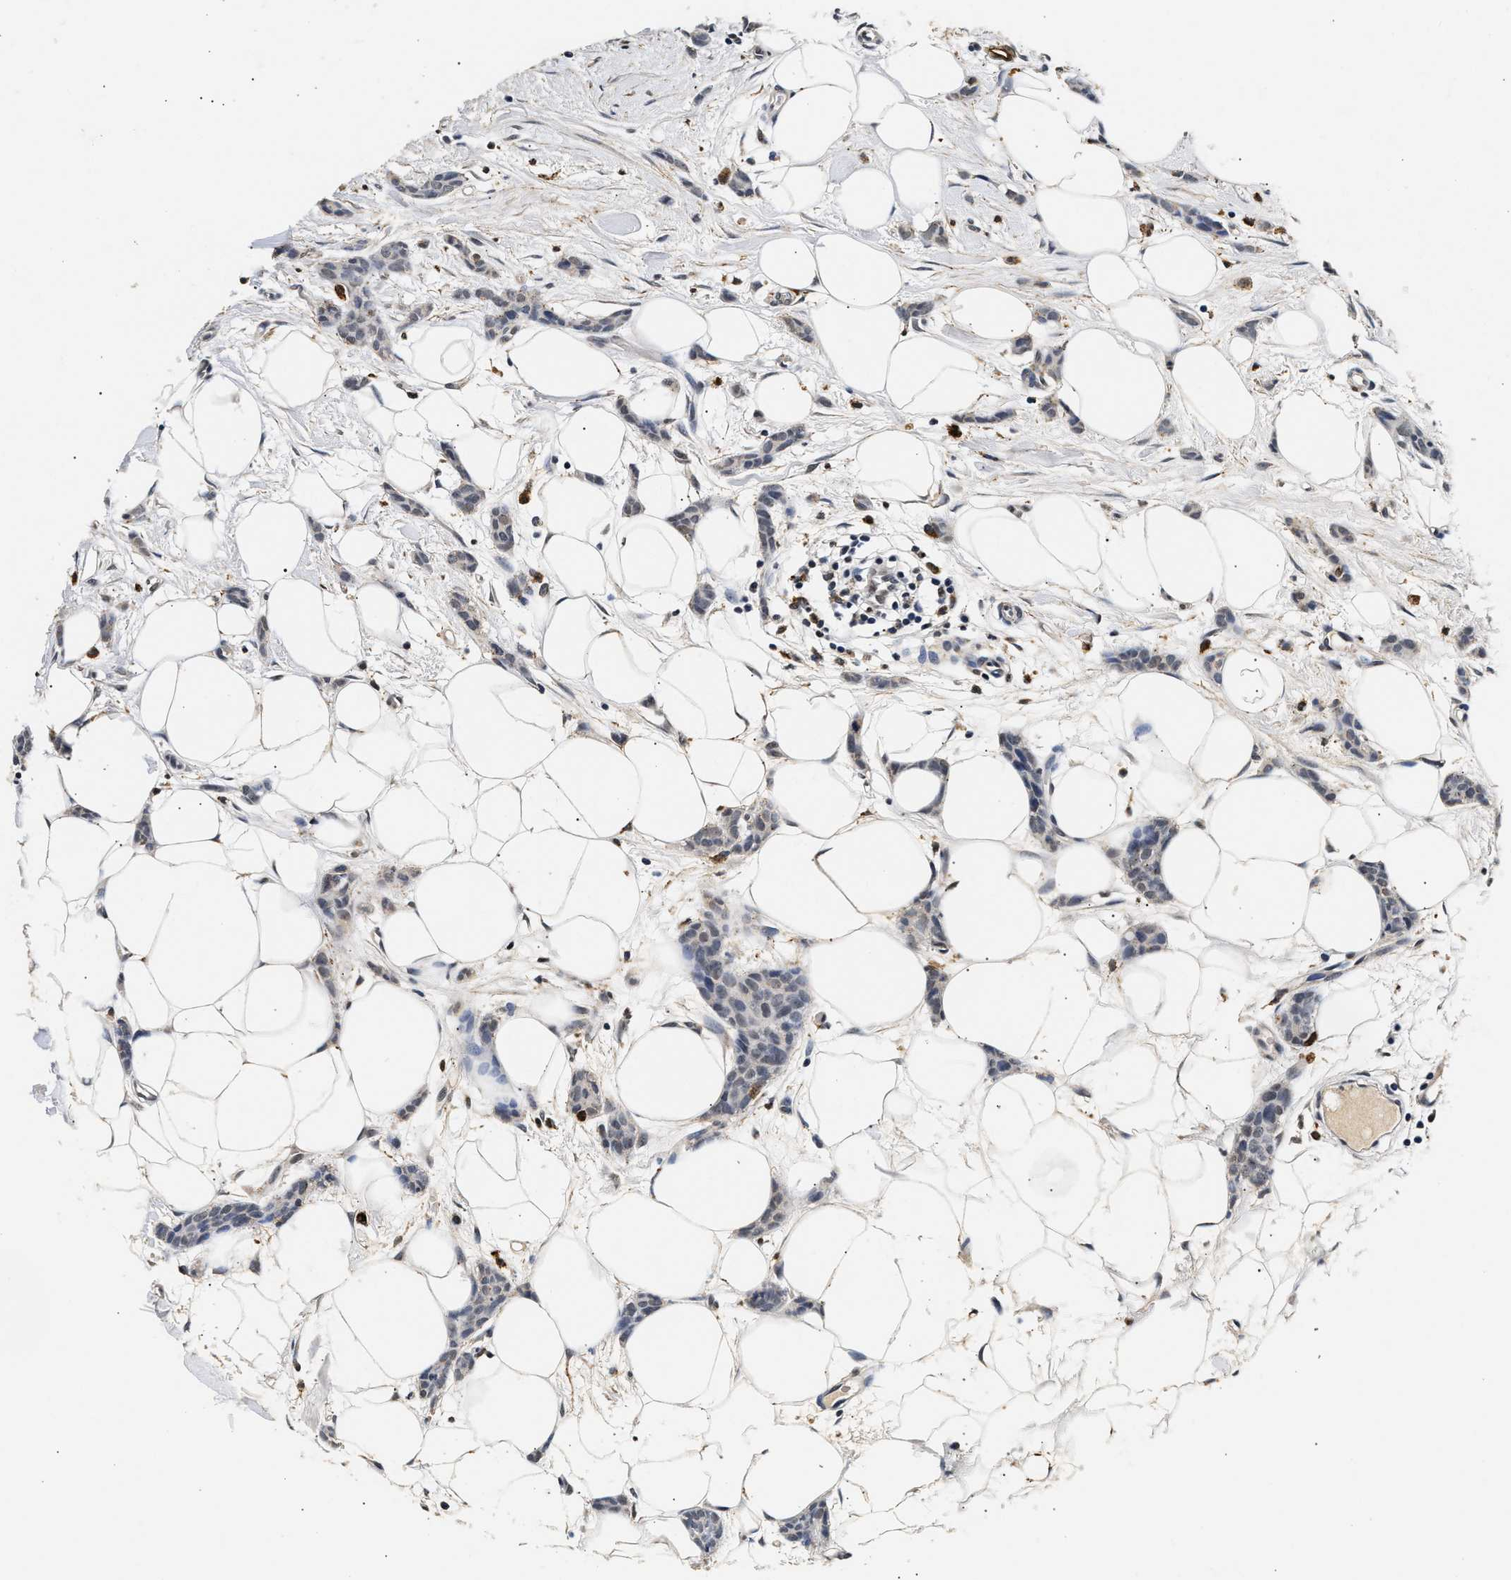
{"staining": {"intensity": "negative", "quantity": "none", "location": "none"}, "tissue": "breast cancer", "cell_type": "Tumor cells", "image_type": "cancer", "snomed": [{"axis": "morphology", "description": "Lobular carcinoma"}, {"axis": "topography", "description": "Skin"}, {"axis": "topography", "description": "Breast"}], "caption": "There is no significant expression in tumor cells of breast cancer. Nuclei are stained in blue.", "gene": "SMU1", "patient": {"sex": "female", "age": 46}}